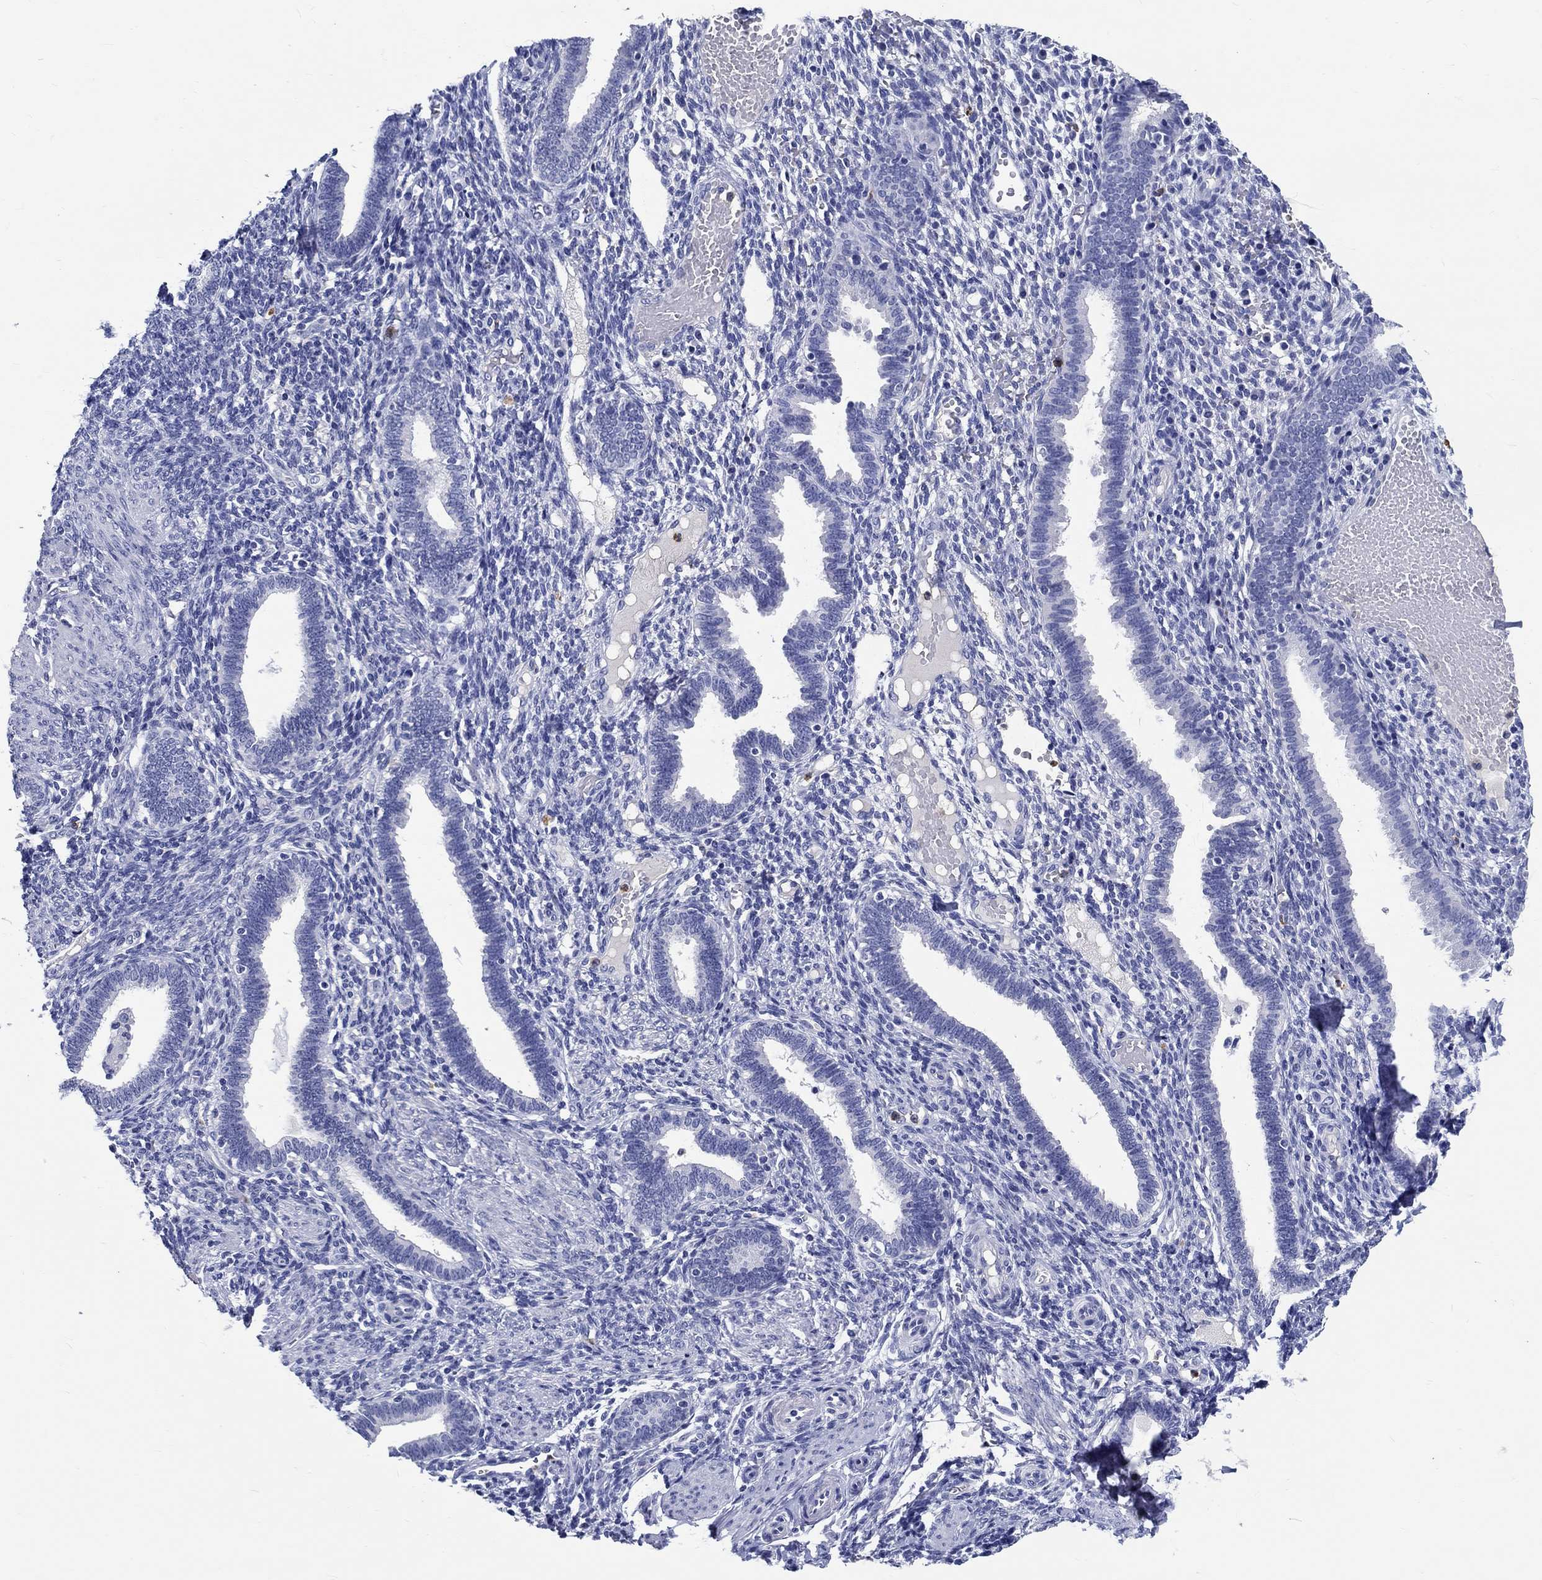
{"staining": {"intensity": "negative", "quantity": "none", "location": "none"}, "tissue": "endometrium", "cell_type": "Cells in endometrial stroma", "image_type": "normal", "snomed": [{"axis": "morphology", "description": "Normal tissue, NOS"}, {"axis": "topography", "description": "Endometrium"}], "caption": "High magnification brightfield microscopy of benign endometrium stained with DAB (3,3'-diaminobenzidine) (brown) and counterstained with hematoxylin (blue): cells in endometrial stroma show no significant expression. (Stains: DAB (3,3'-diaminobenzidine) immunohistochemistry with hematoxylin counter stain, Microscopy: brightfield microscopy at high magnification).", "gene": "EPX", "patient": {"sex": "female", "age": 42}}